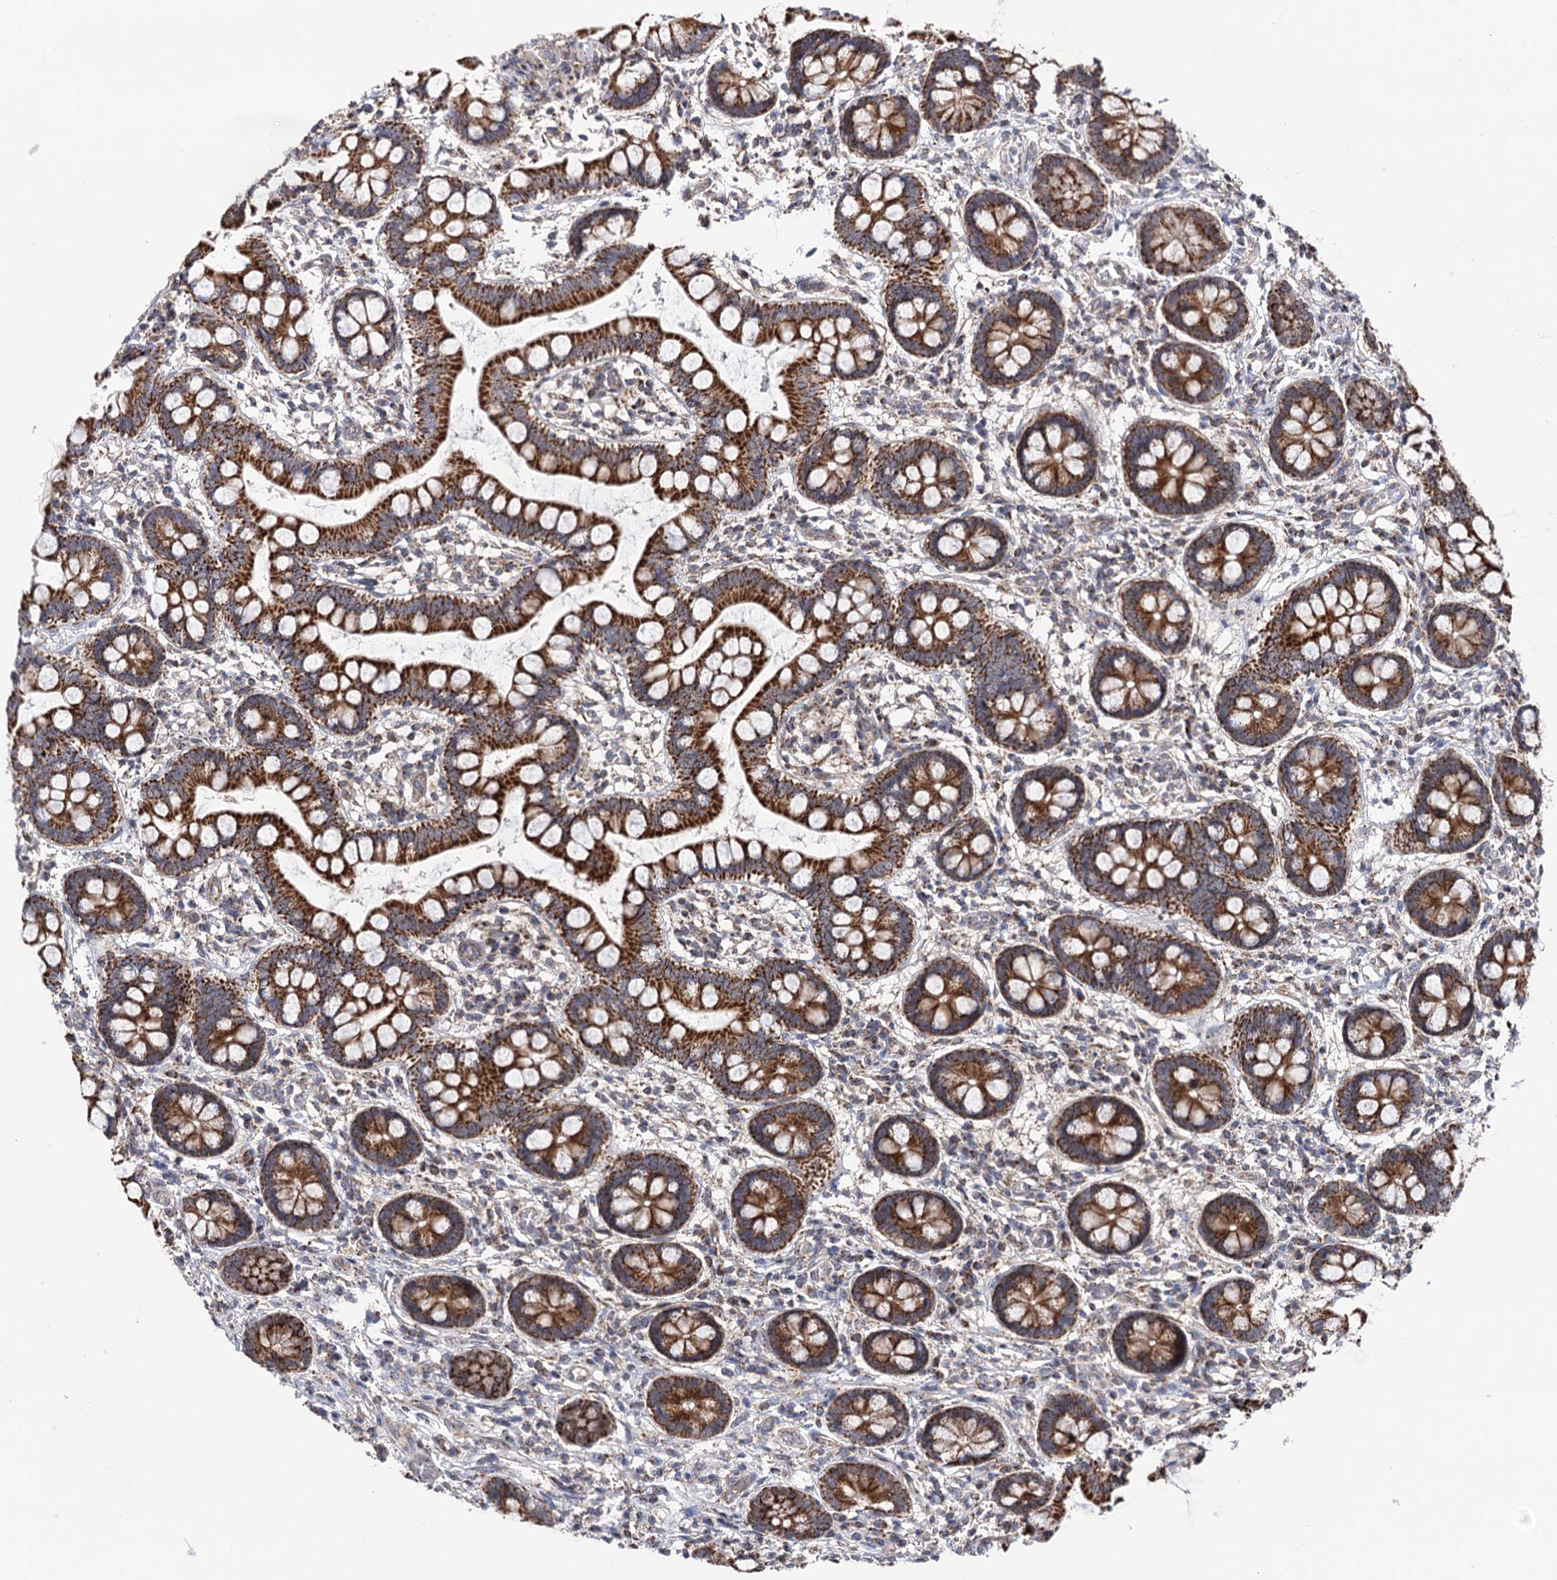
{"staining": {"intensity": "strong", "quantity": ">75%", "location": "cytoplasmic/membranous"}, "tissue": "small intestine", "cell_type": "Glandular cells", "image_type": "normal", "snomed": [{"axis": "morphology", "description": "Normal tissue, NOS"}, {"axis": "topography", "description": "Small intestine"}], "caption": "This photomicrograph shows IHC staining of benign human small intestine, with high strong cytoplasmic/membranous expression in approximately >75% of glandular cells.", "gene": "SUCLA2", "patient": {"sex": "male", "age": 52}}